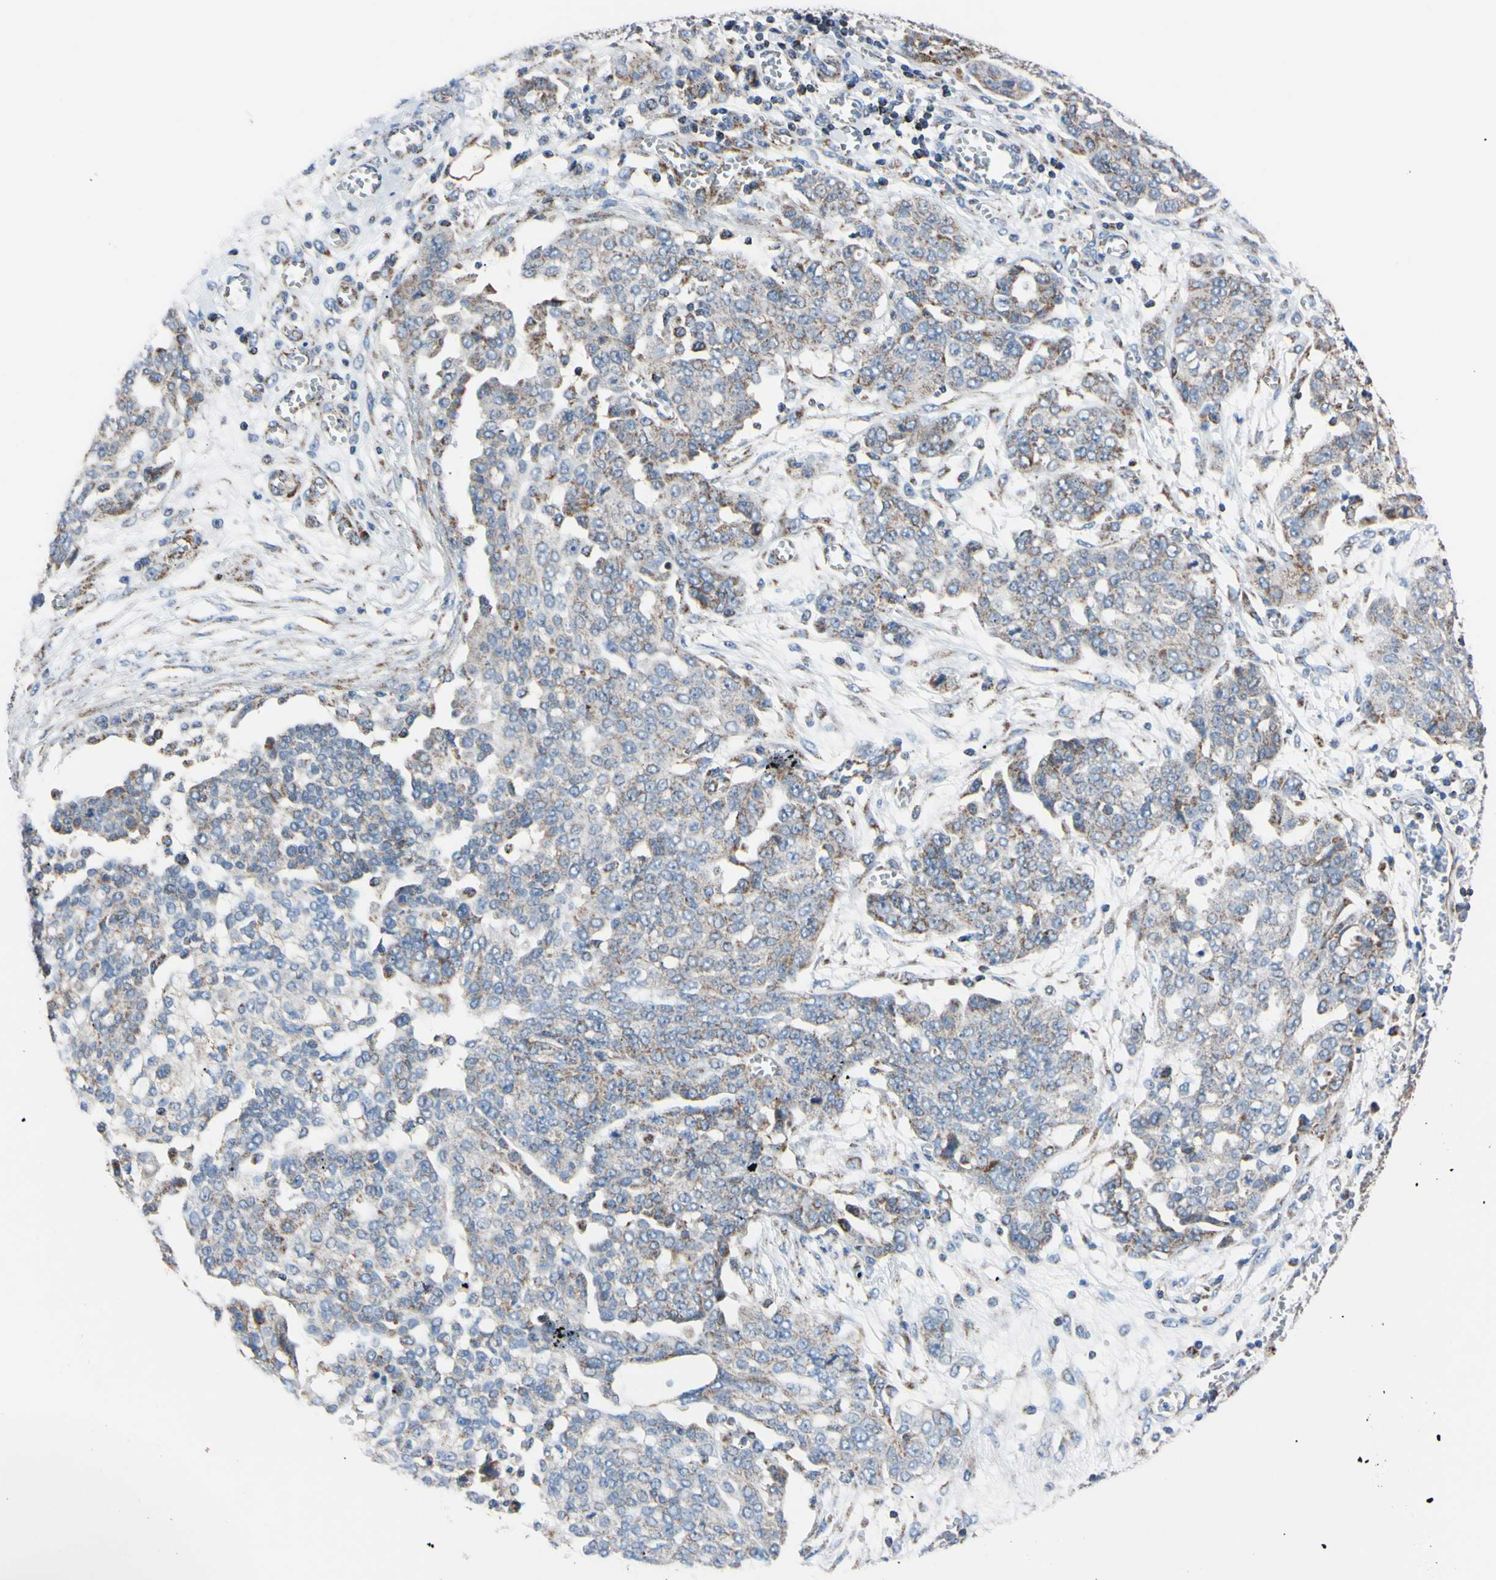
{"staining": {"intensity": "weak", "quantity": "25%-75%", "location": "cytoplasmic/membranous"}, "tissue": "ovarian cancer", "cell_type": "Tumor cells", "image_type": "cancer", "snomed": [{"axis": "morphology", "description": "Cystadenocarcinoma, serous, NOS"}, {"axis": "topography", "description": "Soft tissue"}, {"axis": "topography", "description": "Ovary"}], "caption": "Immunohistochemical staining of serous cystadenocarcinoma (ovarian) exhibits low levels of weak cytoplasmic/membranous expression in about 25%-75% of tumor cells.", "gene": "CLPP", "patient": {"sex": "female", "age": 57}}